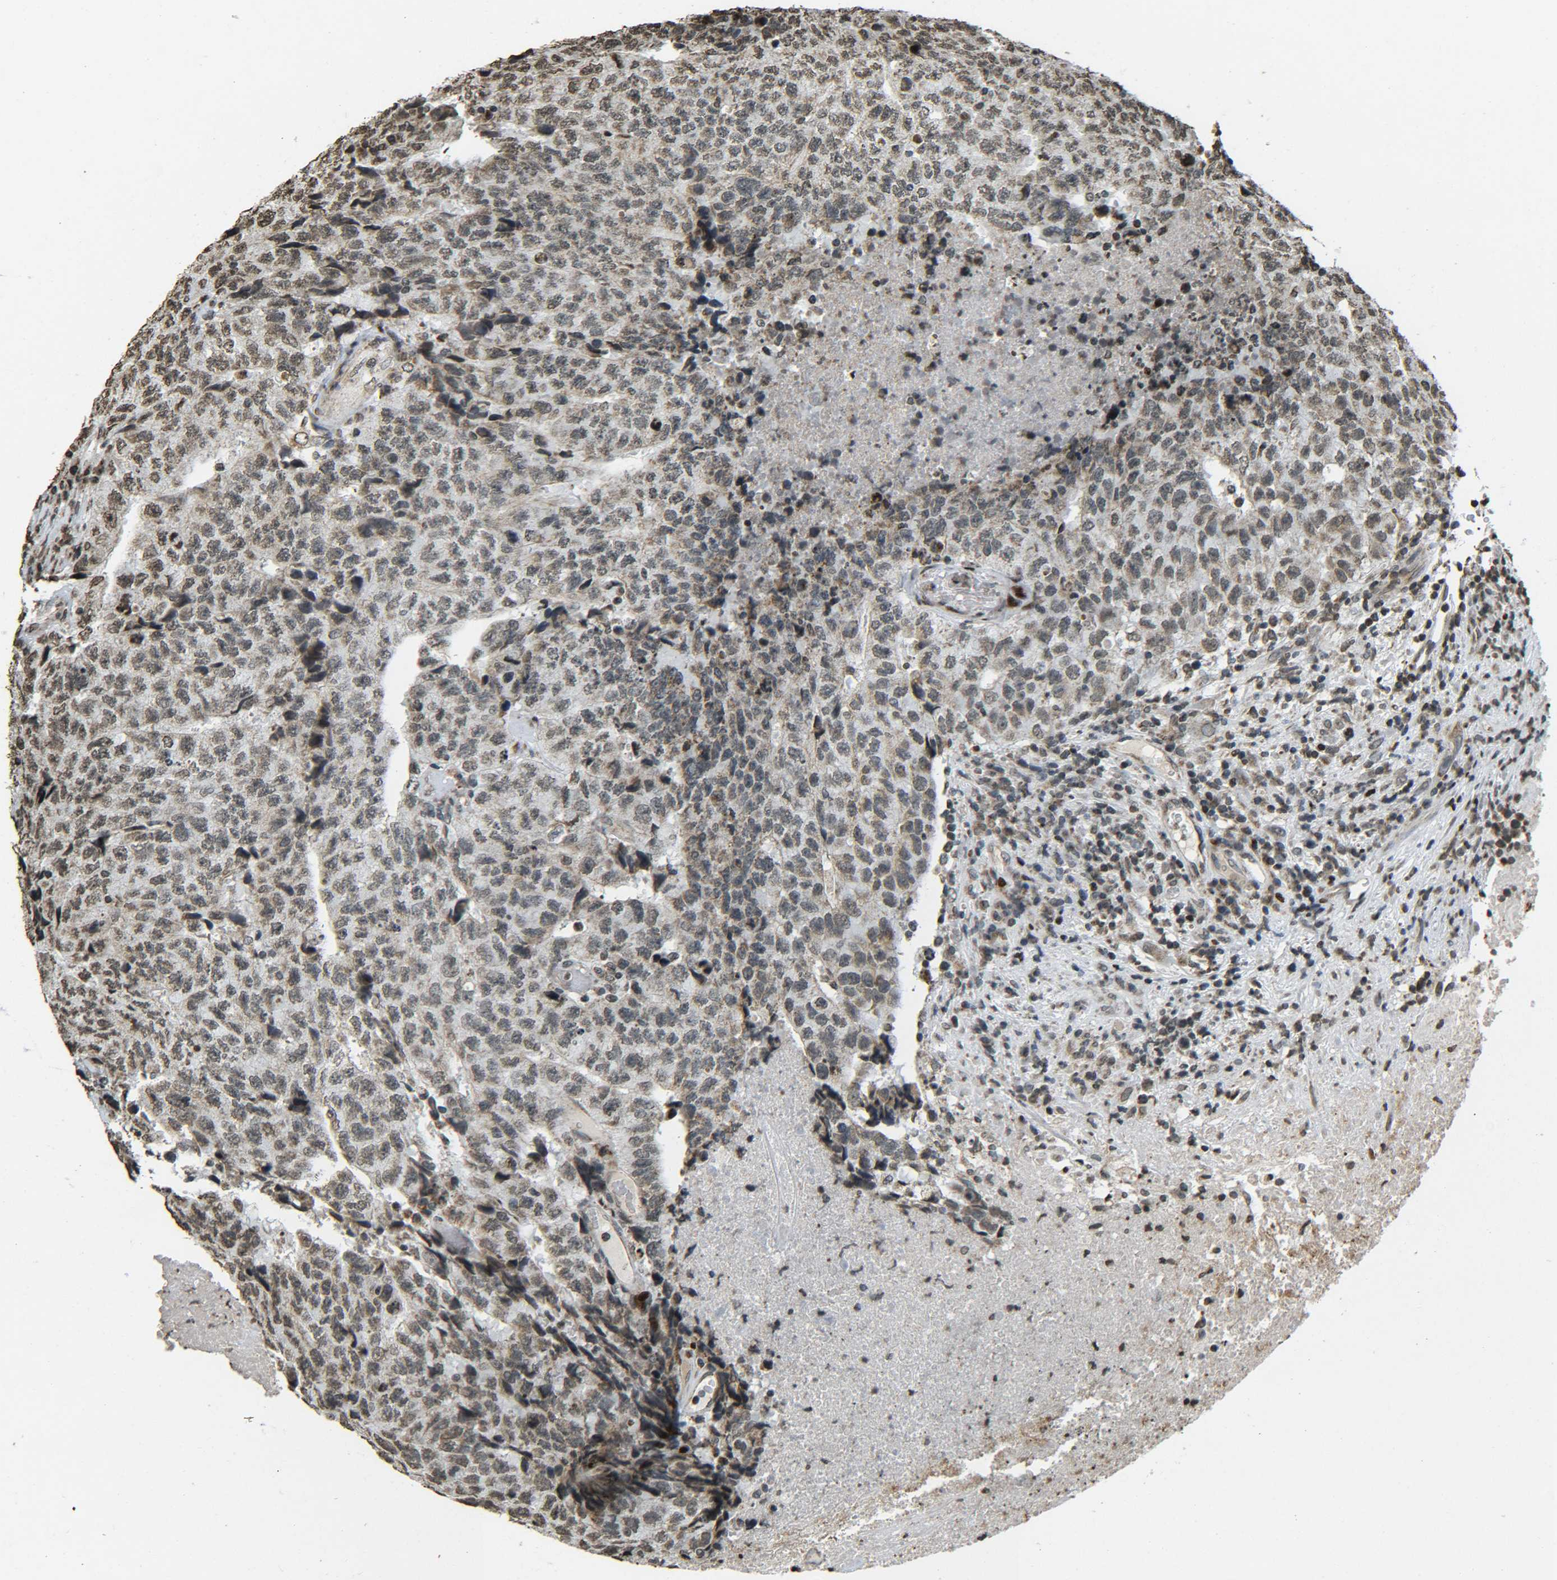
{"staining": {"intensity": "moderate", "quantity": "25%-75%", "location": "nuclear"}, "tissue": "testis cancer", "cell_type": "Tumor cells", "image_type": "cancer", "snomed": [{"axis": "morphology", "description": "Necrosis, NOS"}, {"axis": "morphology", "description": "Carcinoma, Embryonal, NOS"}, {"axis": "topography", "description": "Testis"}], "caption": "Tumor cells reveal medium levels of moderate nuclear staining in approximately 25%-75% of cells in human testis embryonal carcinoma. Using DAB (brown) and hematoxylin (blue) stains, captured at high magnification using brightfield microscopy.", "gene": "NEUROG2", "patient": {"sex": "male", "age": 19}}